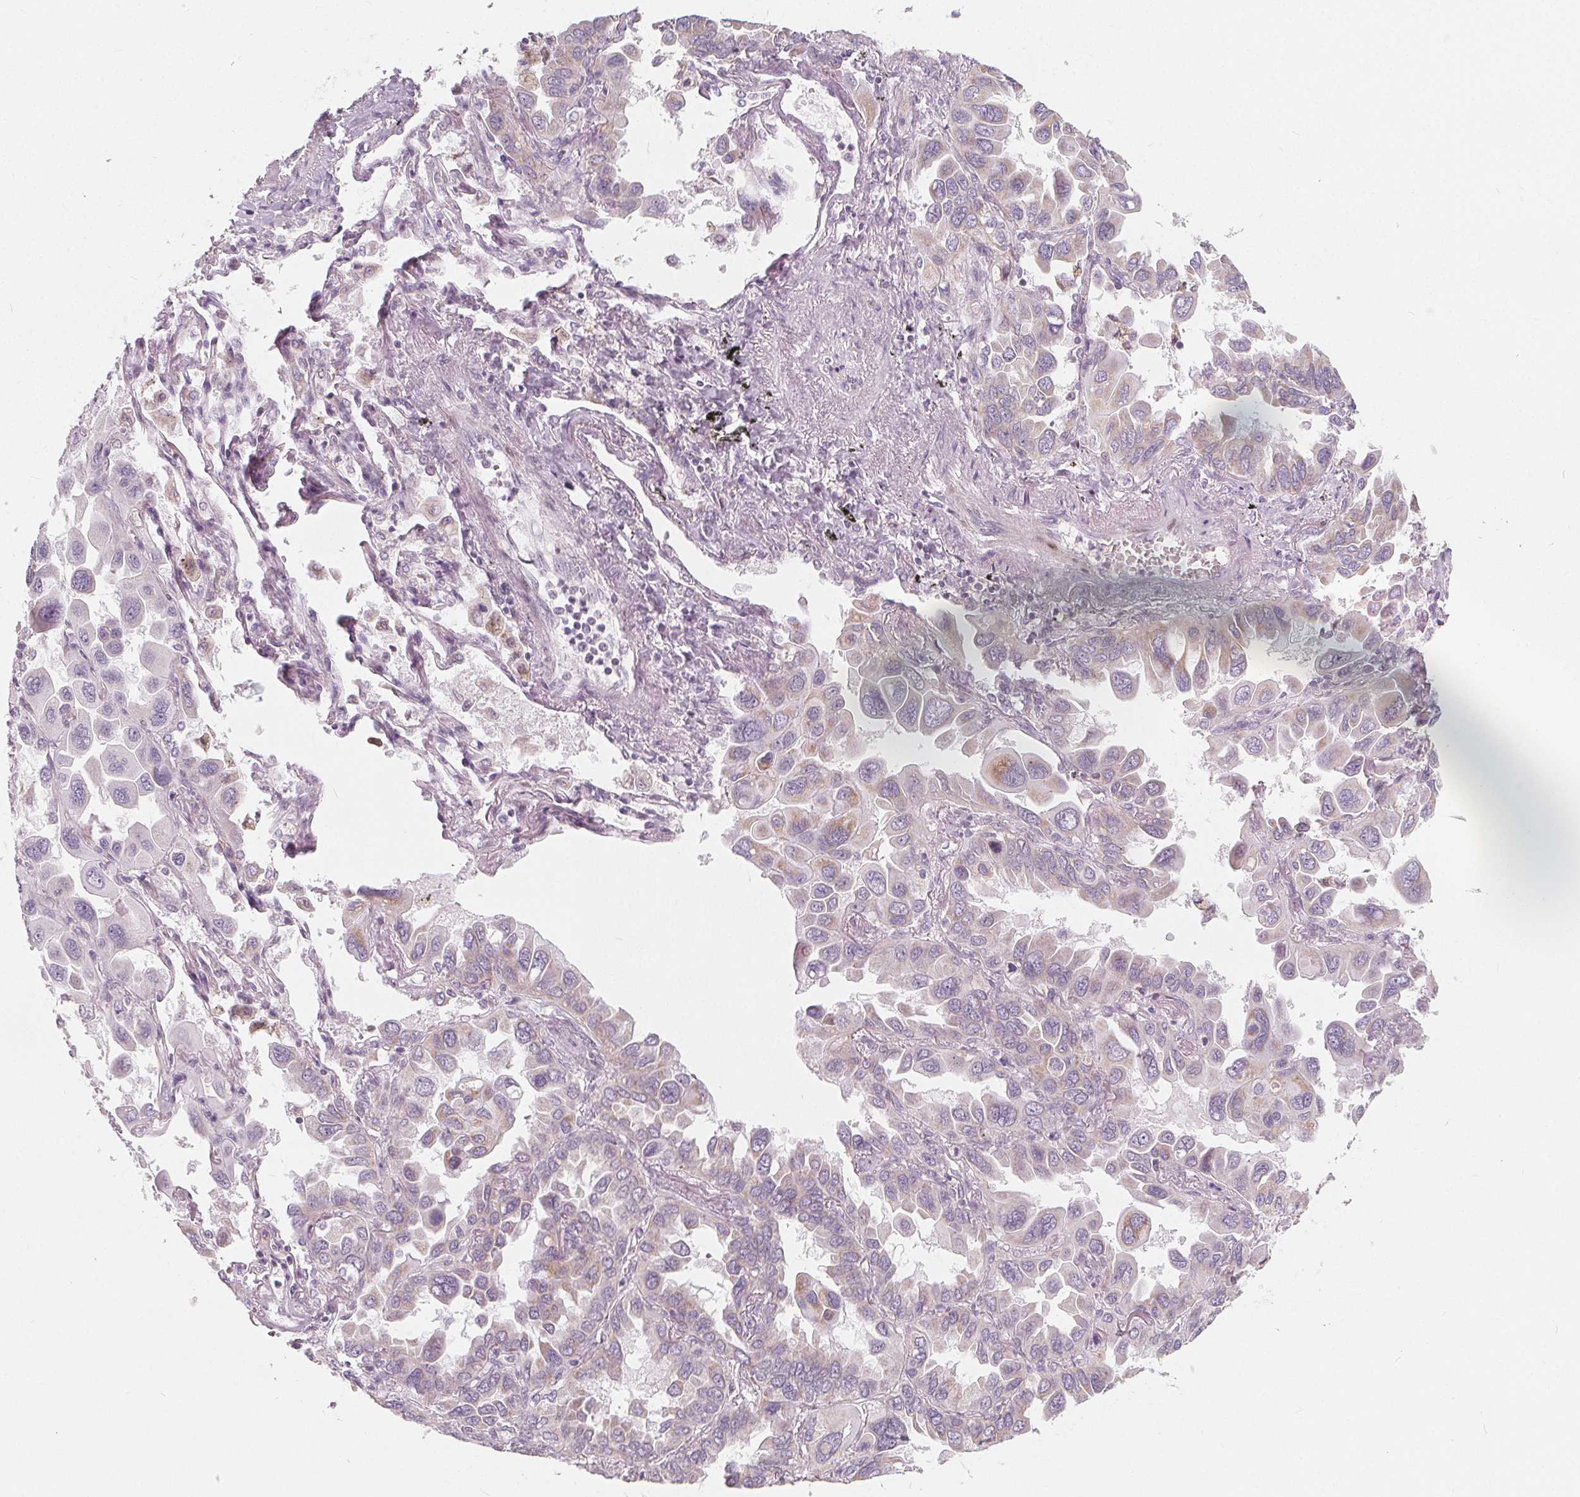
{"staining": {"intensity": "weak", "quantity": "<25%", "location": "cytoplasmic/membranous"}, "tissue": "lung cancer", "cell_type": "Tumor cells", "image_type": "cancer", "snomed": [{"axis": "morphology", "description": "Adenocarcinoma, NOS"}, {"axis": "topography", "description": "Lung"}], "caption": "Lung cancer (adenocarcinoma) stained for a protein using immunohistochemistry (IHC) reveals no staining tumor cells.", "gene": "NUP210L", "patient": {"sex": "male", "age": 64}}